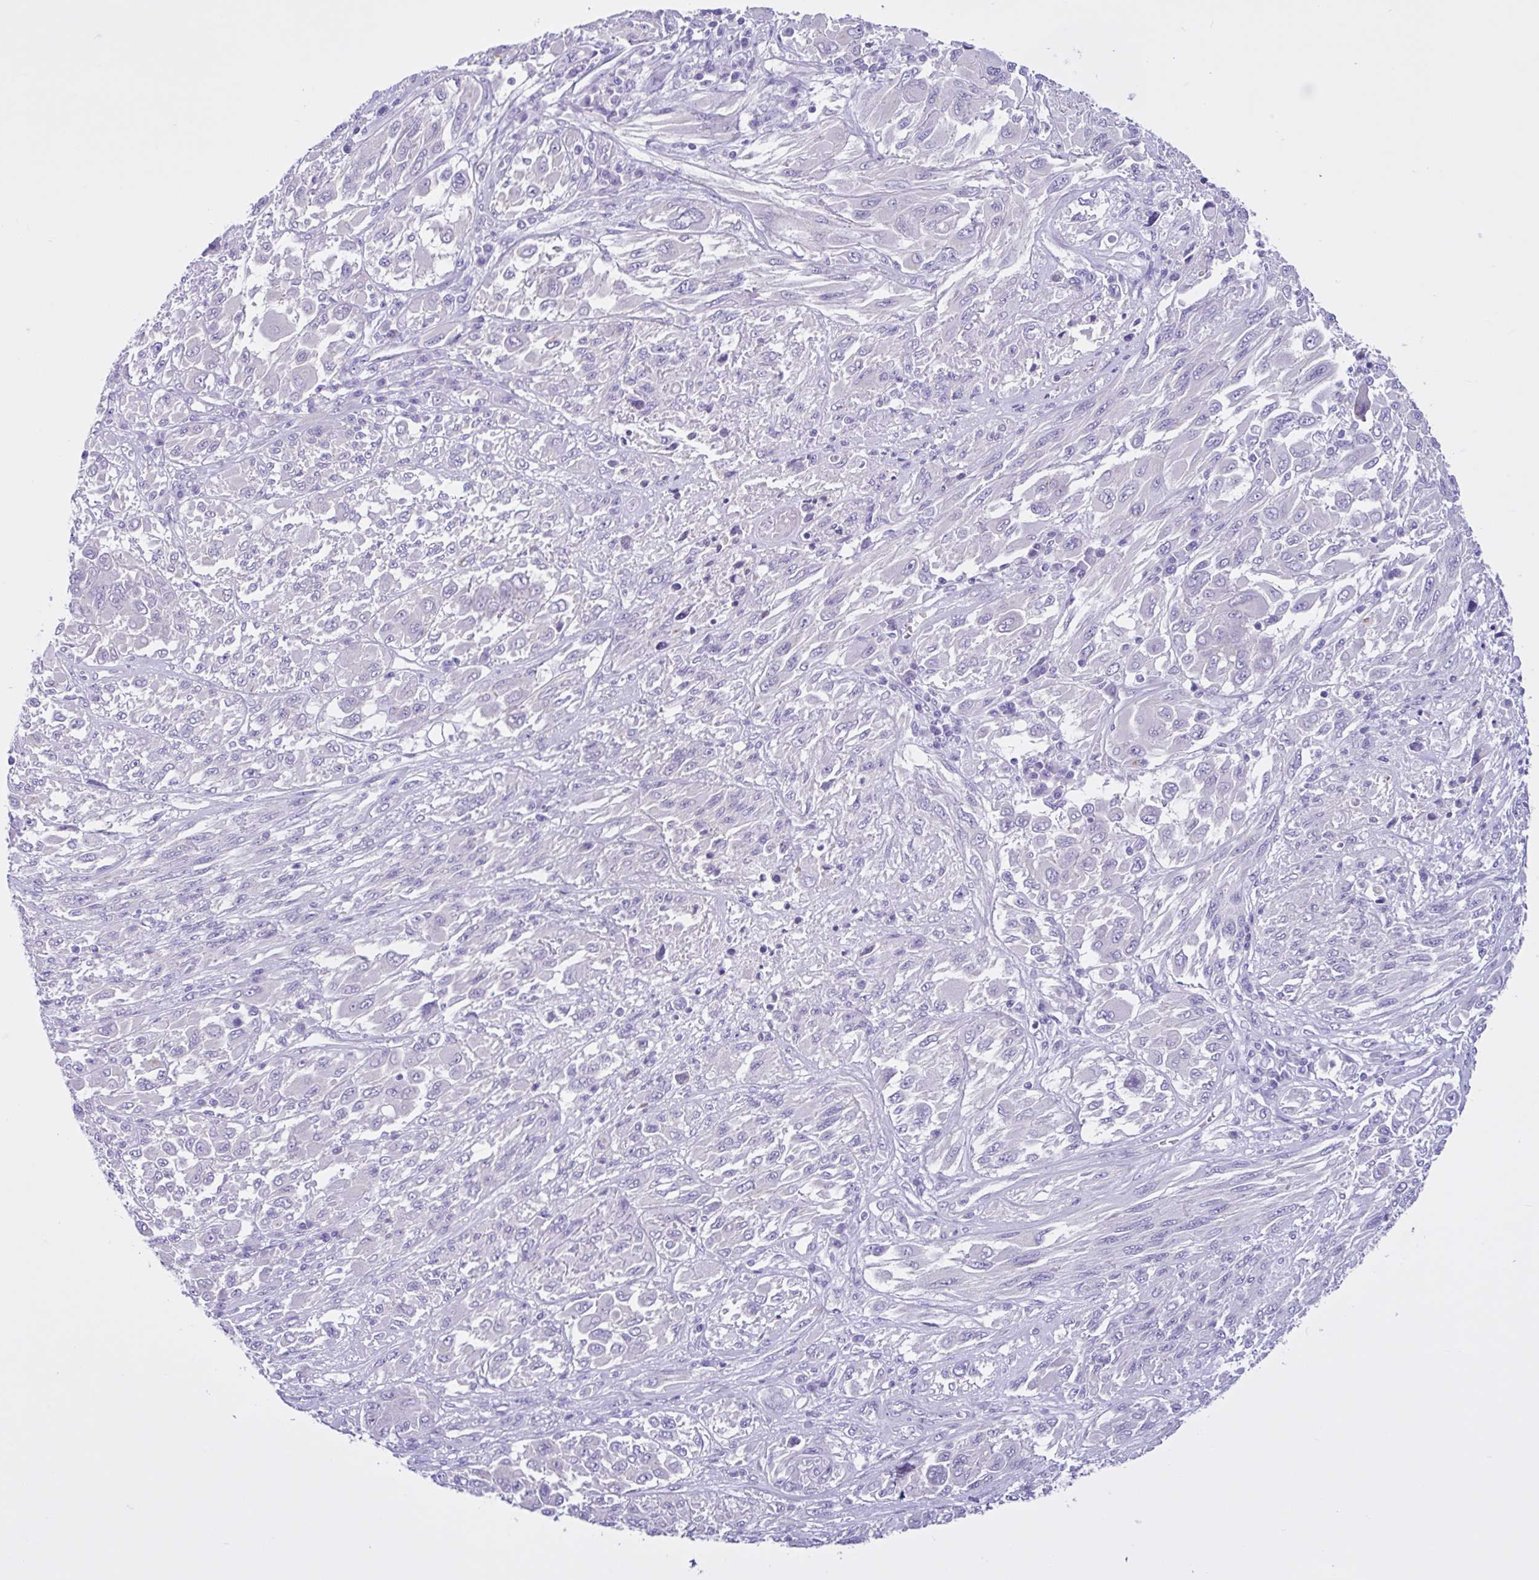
{"staining": {"intensity": "negative", "quantity": "none", "location": "none"}, "tissue": "melanoma", "cell_type": "Tumor cells", "image_type": "cancer", "snomed": [{"axis": "morphology", "description": "Malignant melanoma, NOS"}, {"axis": "topography", "description": "Skin"}], "caption": "This micrograph is of melanoma stained with immunohistochemistry (IHC) to label a protein in brown with the nuclei are counter-stained blue. There is no staining in tumor cells.", "gene": "CYP19A1", "patient": {"sex": "female", "age": 91}}